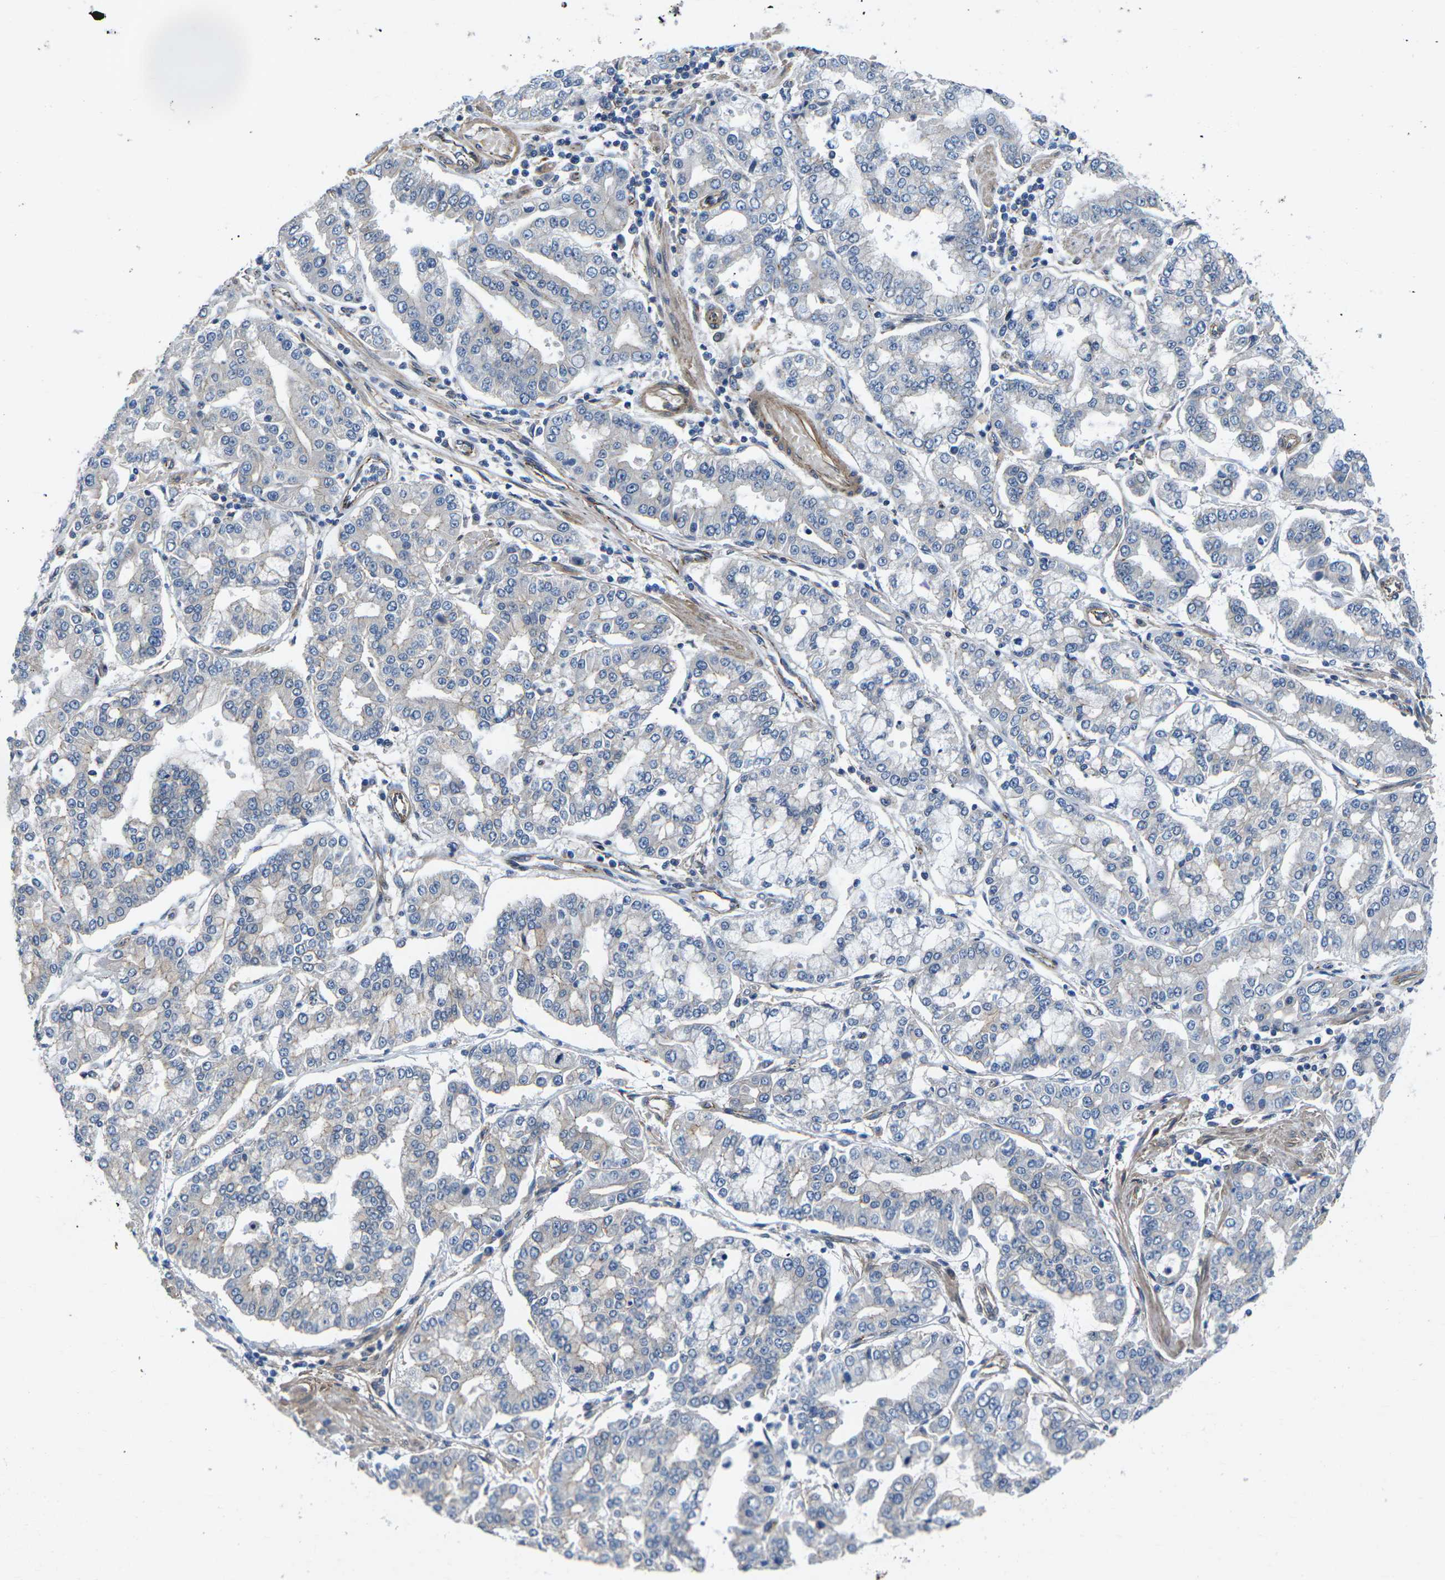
{"staining": {"intensity": "negative", "quantity": "none", "location": "none"}, "tissue": "stomach cancer", "cell_type": "Tumor cells", "image_type": "cancer", "snomed": [{"axis": "morphology", "description": "Adenocarcinoma, NOS"}, {"axis": "topography", "description": "Stomach"}], "caption": "The image exhibits no significant expression in tumor cells of stomach cancer.", "gene": "CTNND1", "patient": {"sex": "male", "age": 76}}